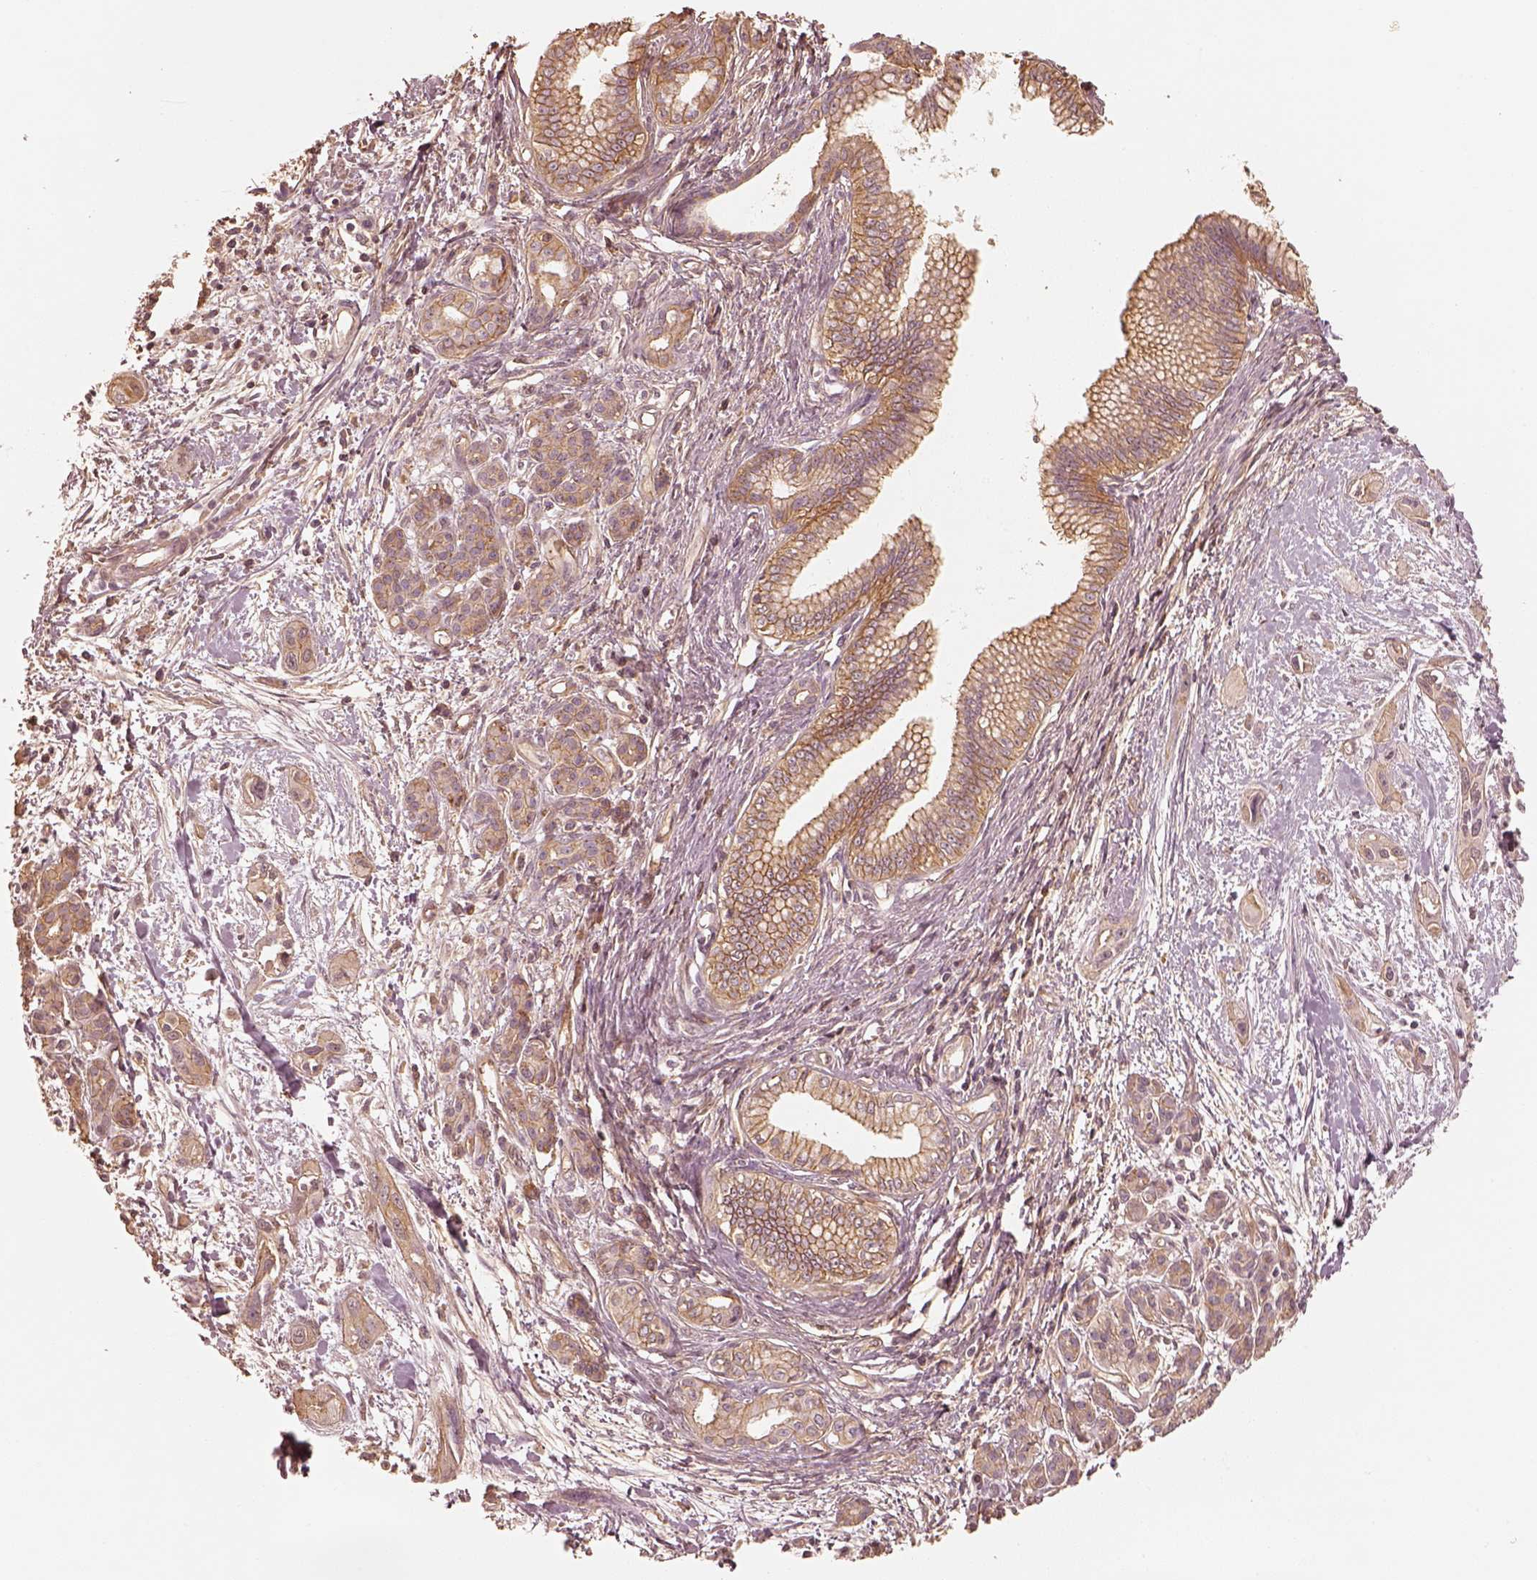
{"staining": {"intensity": "moderate", "quantity": "25%-75%", "location": "cytoplasmic/membranous"}, "tissue": "pancreatic cancer", "cell_type": "Tumor cells", "image_type": "cancer", "snomed": [{"axis": "morphology", "description": "Adenocarcinoma, NOS"}, {"axis": "topography", "description": "Pancreas"}], "caption": "Human pancreatic adenocarcinoma stained with a brown dye exhibits moderate cytoplasmic/membranous positive expression in approximately 25%-75% of tumor cells.", "gene": "WDR7", "patient": {"sex": "female", "age": 55}}